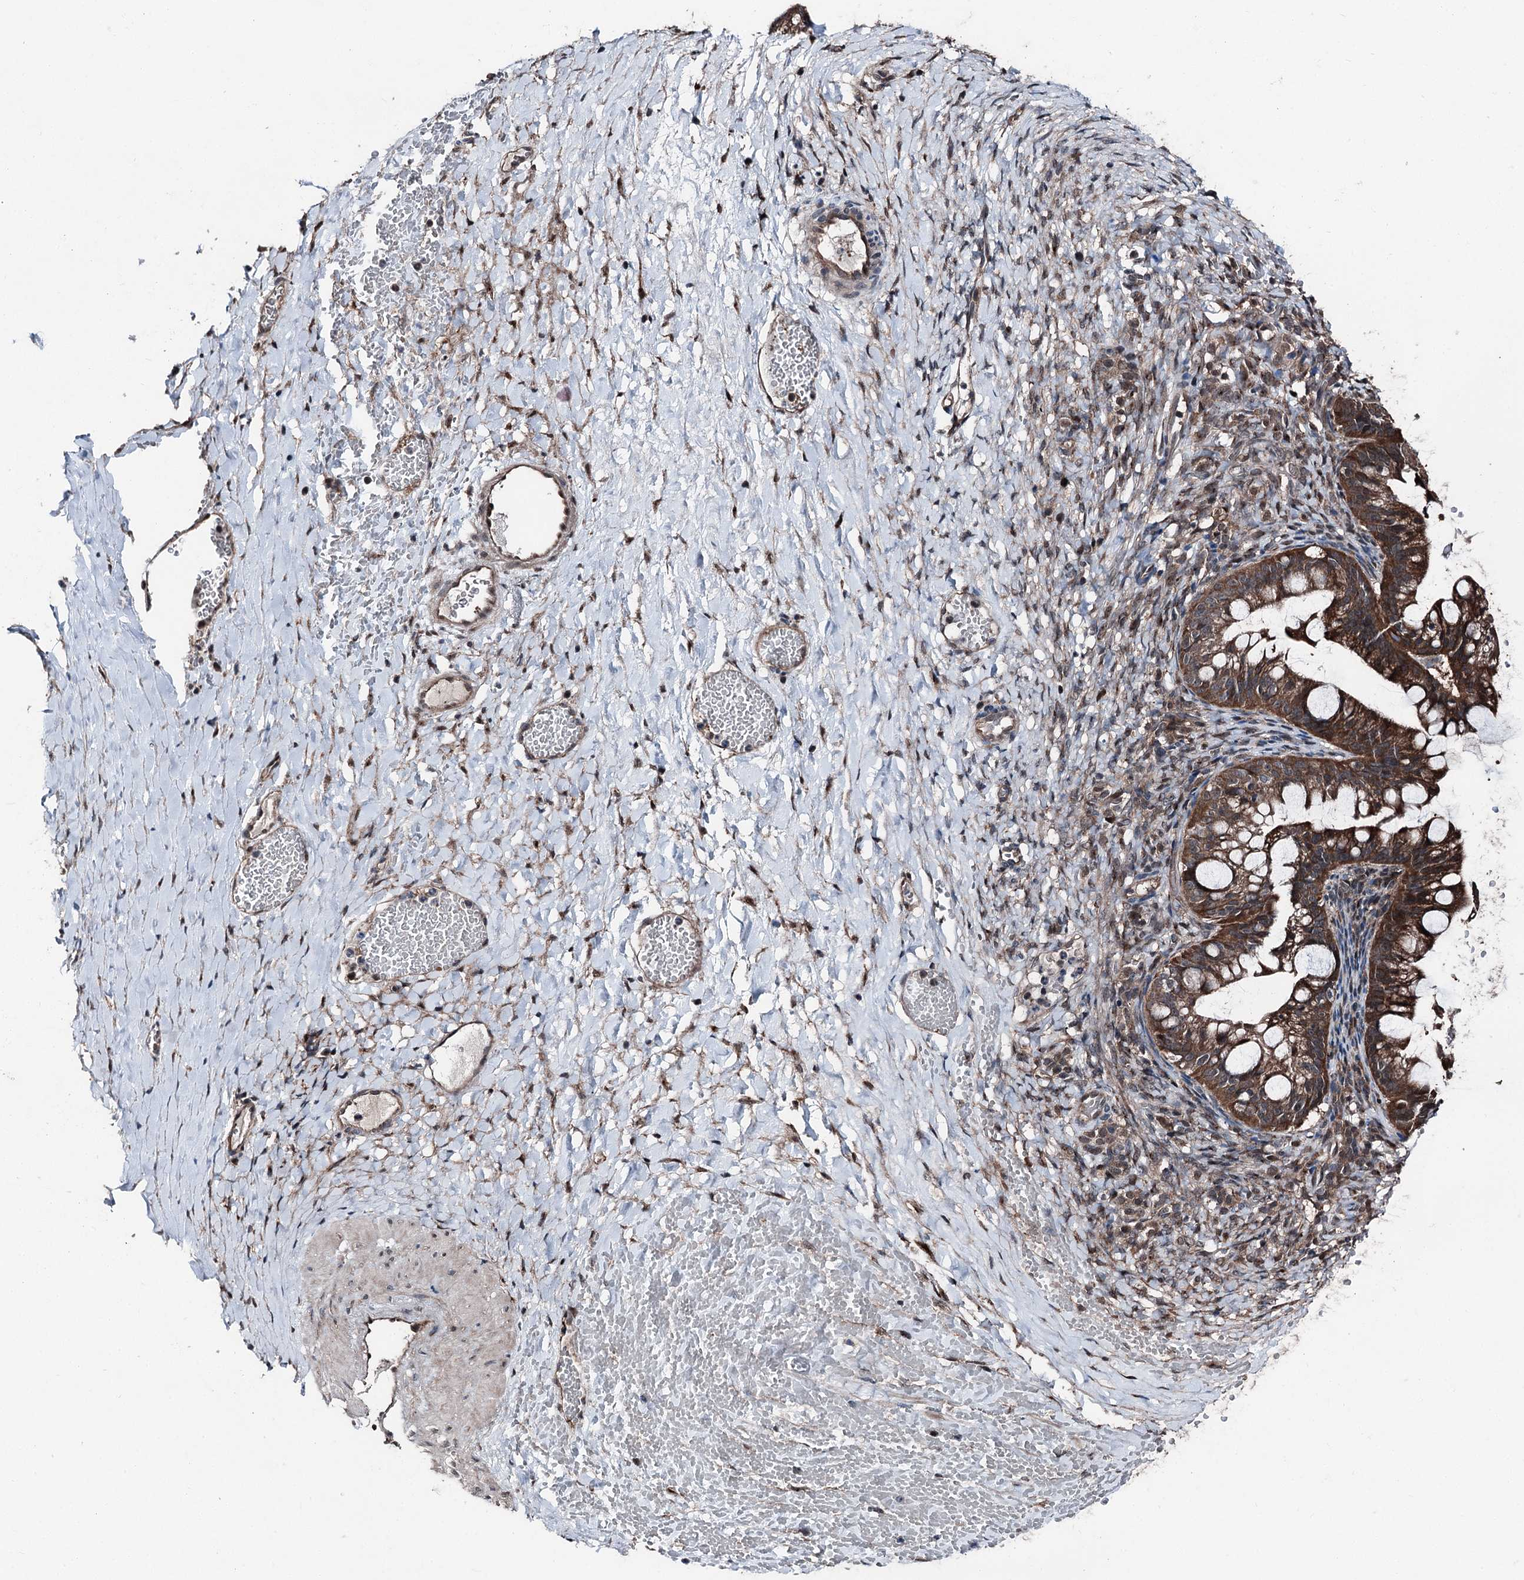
{"staining": {"intensity": "strong", "quantity": ">75%", "location": "cytoplasmic/membranous"}, "tissue": "ovarian cancer", "cell_type": "Tumor cells", "image_type": "cancer", "snomed": [{"axis": "morphology", "description": "Cystadenocarcinoma, mucinous, NOS"}, {"axis": "topography", "description": "Ovary"}], "caption": "About >75% of tumor cells in ovarian cancer (mucinous cystadenocarcinoma) demonstrate strong cytoplasmic/membranous protein positivity as visualized by brown immunohistochemical staining.", "gene": "PSMD13", "patient": {"sex": "female", "age": 73}}